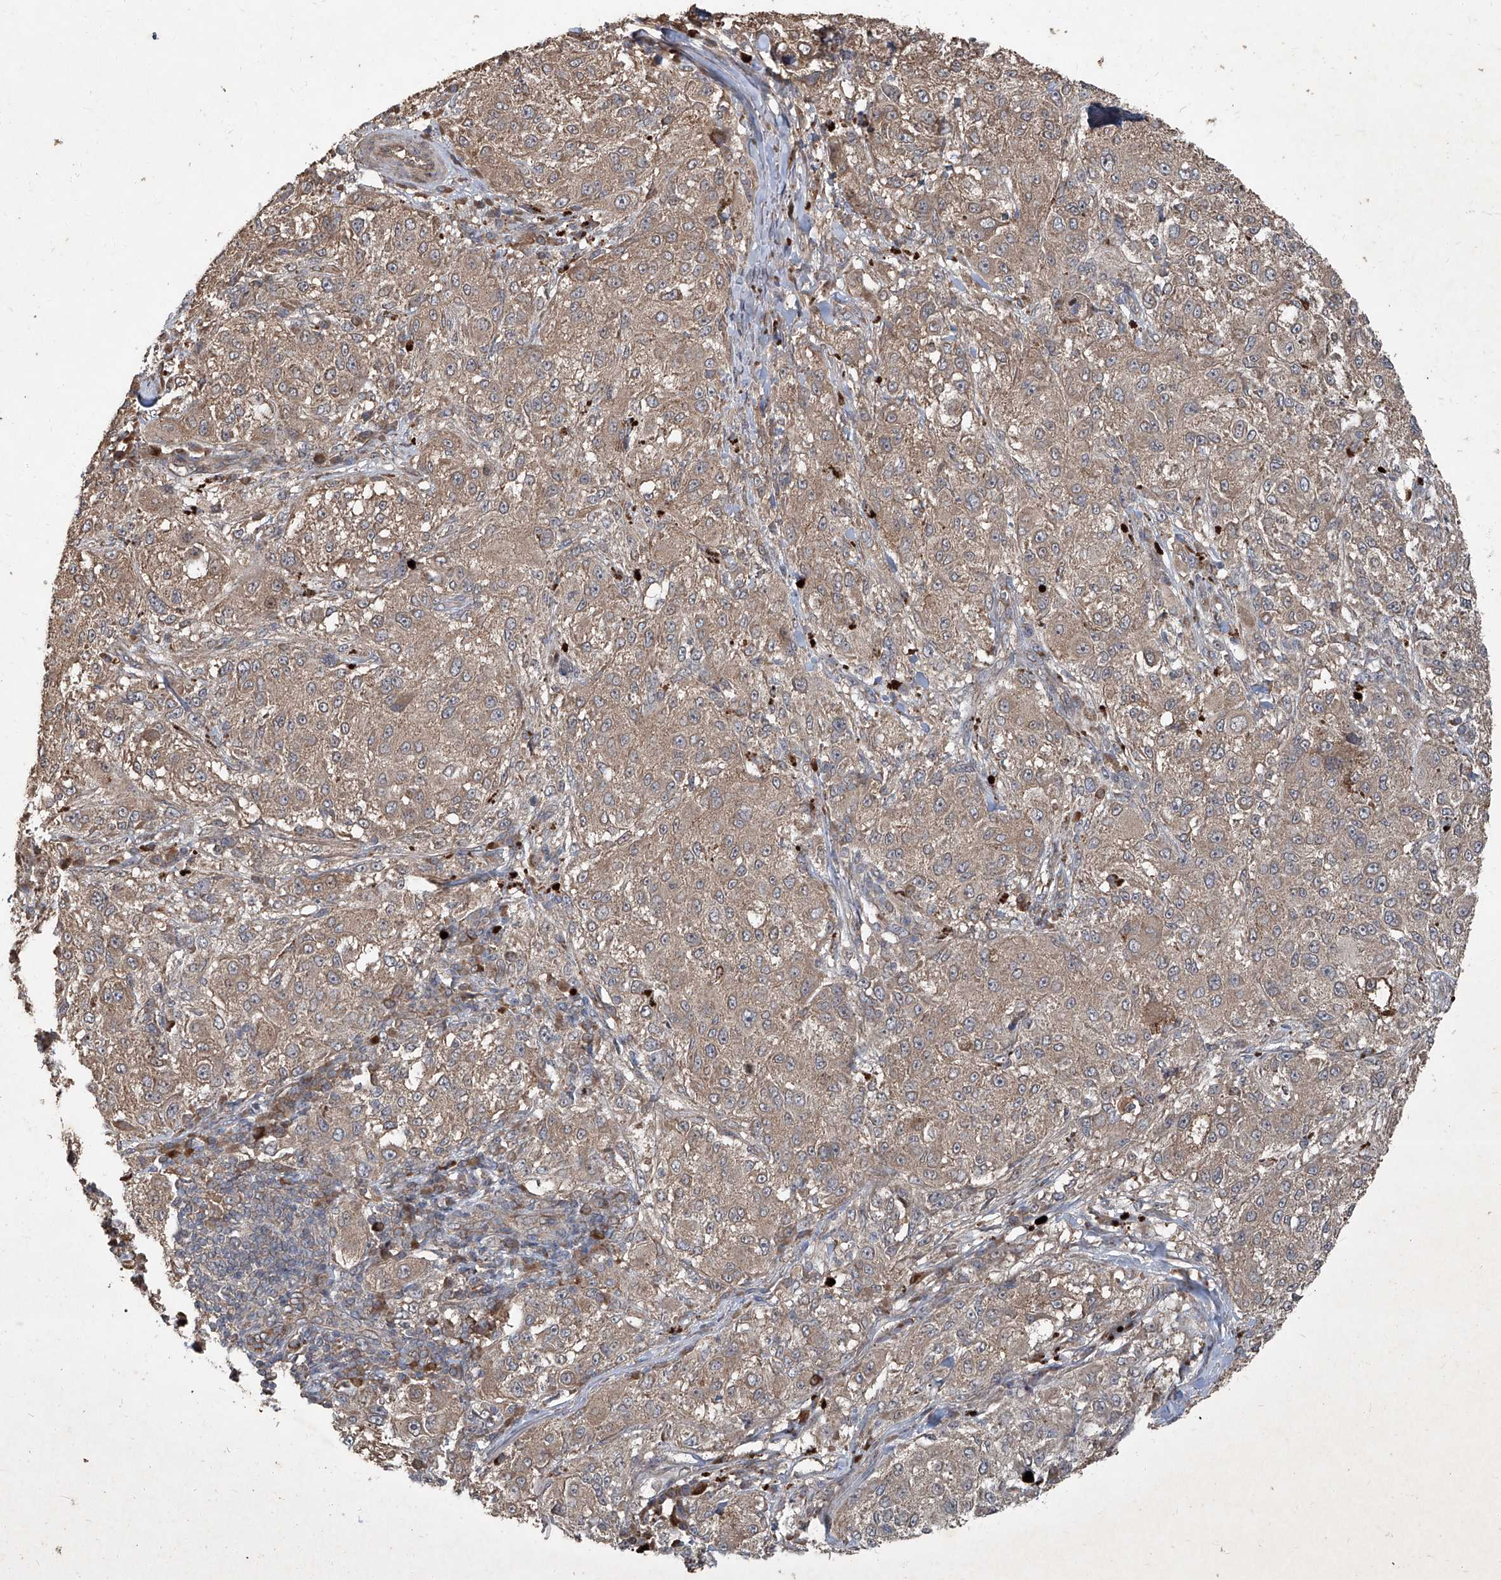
{"staining": {"intensity": "weak", "quantity": ">75%", "location": "cytoplasmic/membranous"}, "tissue": "melanoma", "cell_type": "Tumor cells", "image_type": "cancer", "snomed": [{"axis": "morphology", "description": "Necrosis, NOS"}, {"axis": "morphology", "description": "Malignant melanoma, NOS"}, {"axis": "topography", "description": "Skin"}], "caption": "Protein expression analysis of human melanoma reveals weak cytoplasmic/membranous staining in about >75% of tumor cells. The staining was performed using DAB to visualize the protein expression in brown, while the nuclei were stained in blue with hematoxylin (Magnification: 20x).", "gene": "CCN1", "patient": {"sex": "female", "age": 87}}